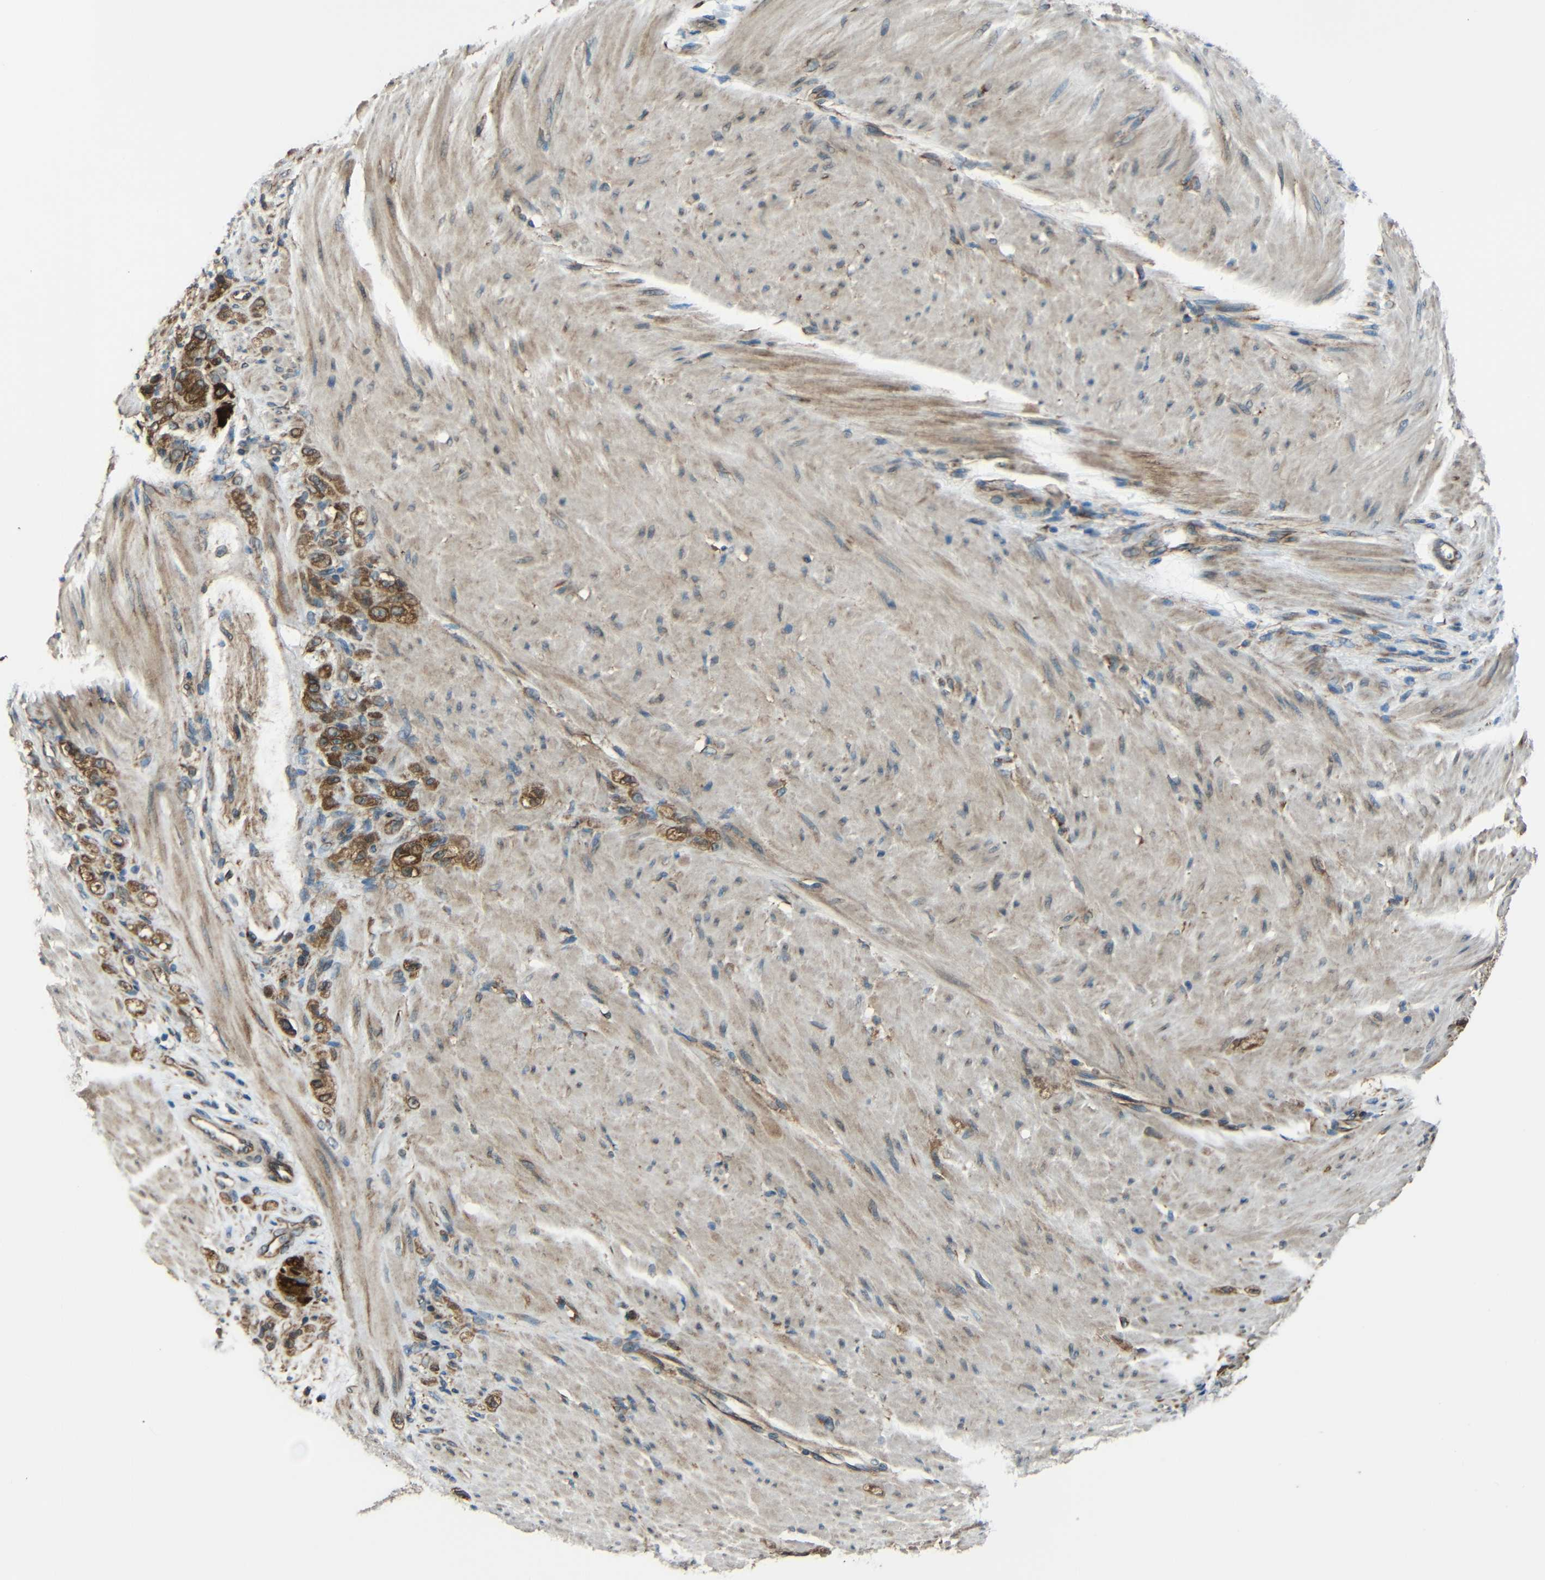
{"staining": {"intensity": "strong", "quantity": ">75%", "location": "cytoplasmic/membranous"}, "tissue": "stomach cancer", "cell_type": "Tumor cells", "image_type": "cancer", "snomed": [{"axis": "morphology", "description": "Adenocarcinoma, NOS"}, {"axis": "topography", "description": "Stomach"}], "caption": "Protein staining shows strong cytoplasmic/membranous expression in about >75% of tumor cells in stomach adenocarcinoma.", "gene": "VAPB", "patient": {"sex": "male", "age": 82}}